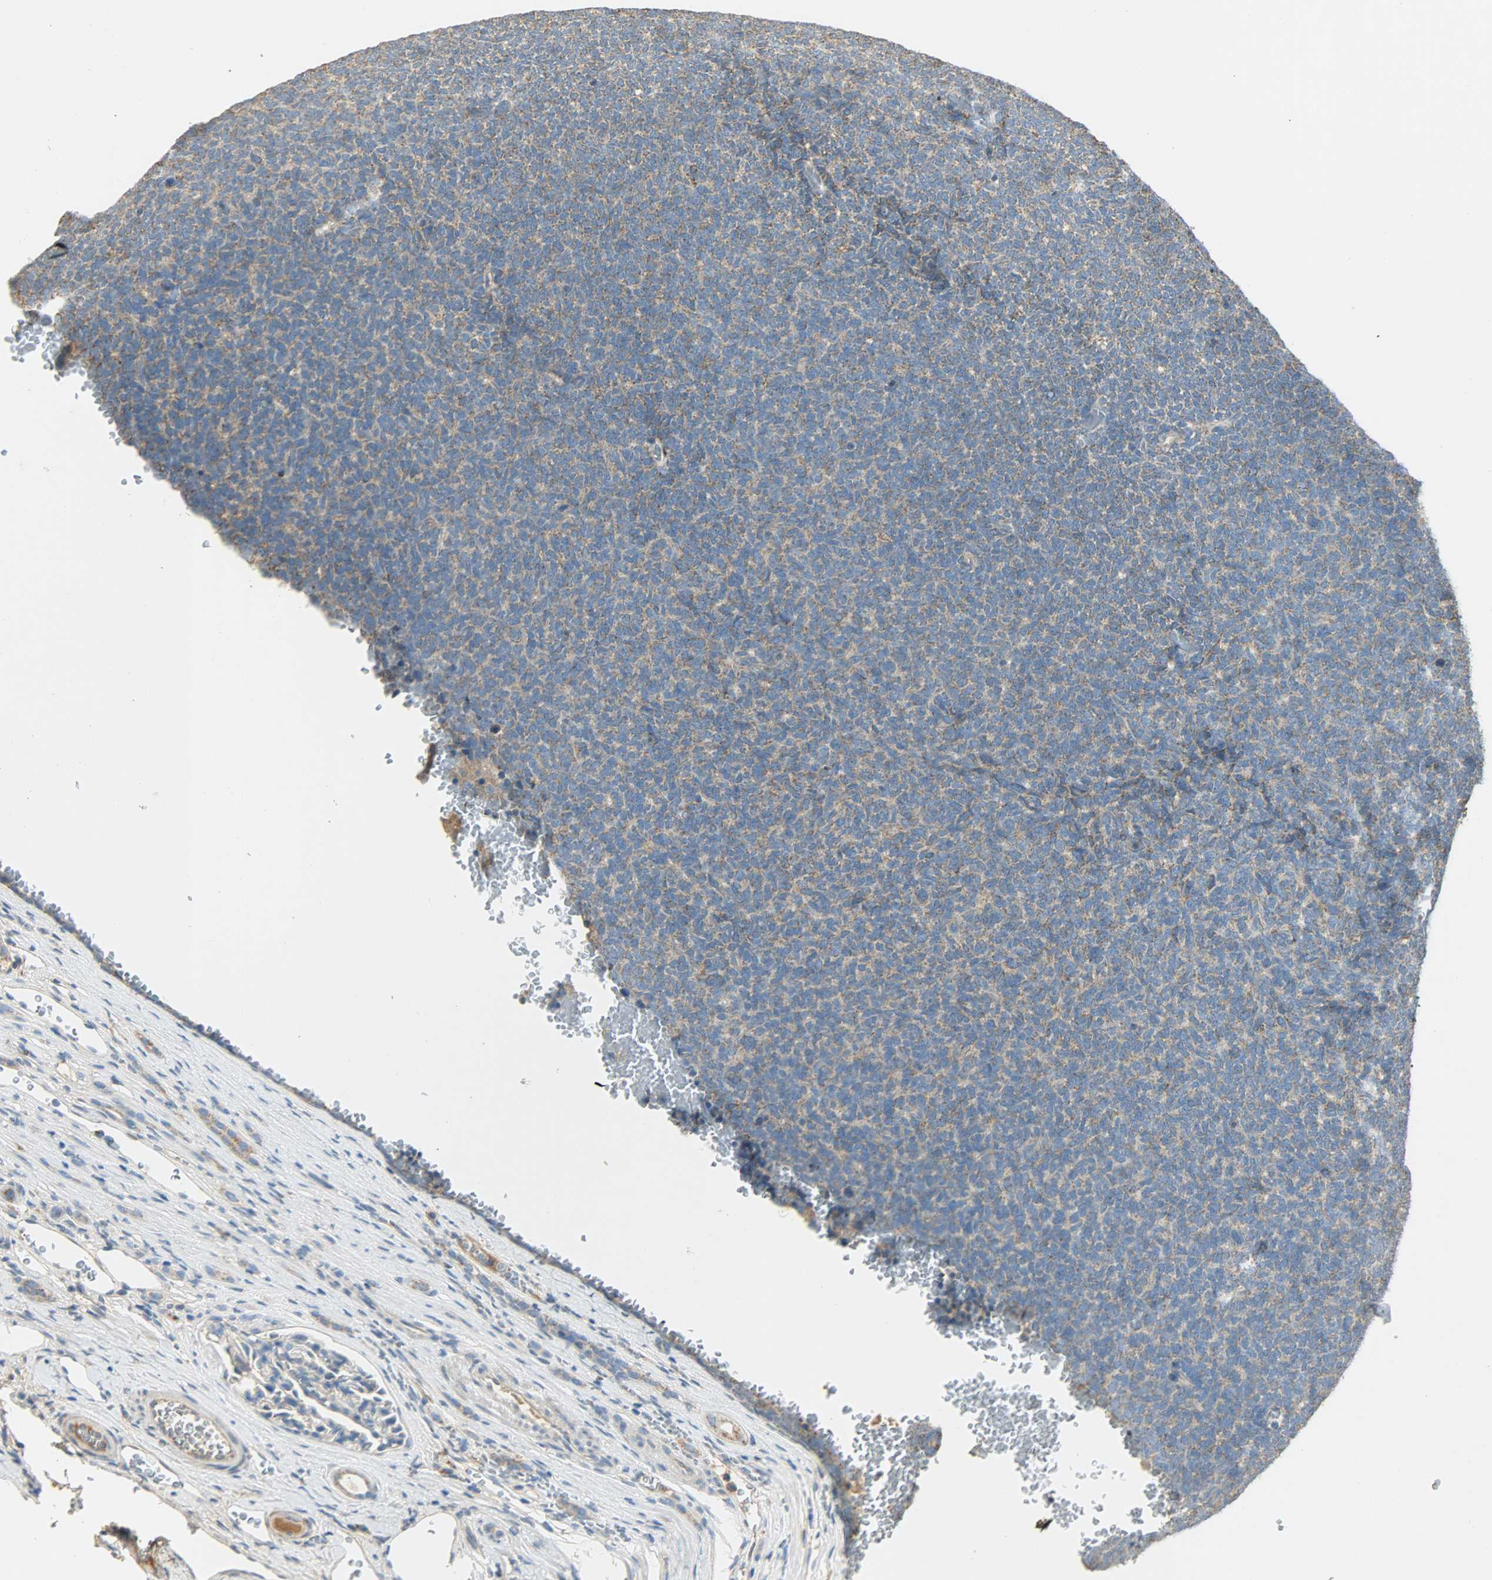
{"staining": {"intensity": "weak", "quantity": ">75%", "location": "cytoplasmic/membranous"}, "tissue": "renal cancer", "cell_type": "Tumor cells", "image_type": "cancer", "snomed": [{"axis": "morphology", "description": "Neoplasm, malignant, NOS"}, {"axis": "topography", "description": "Kidney"}], "caption": "Brown immunohistochemical staining in human renal neoplasm (malignant) exhibits weak cytoplasmic/membranous staining in about >75% of tumor cells.", "gene": "NNT", "patient": {"sex": "male", "age": 28}}